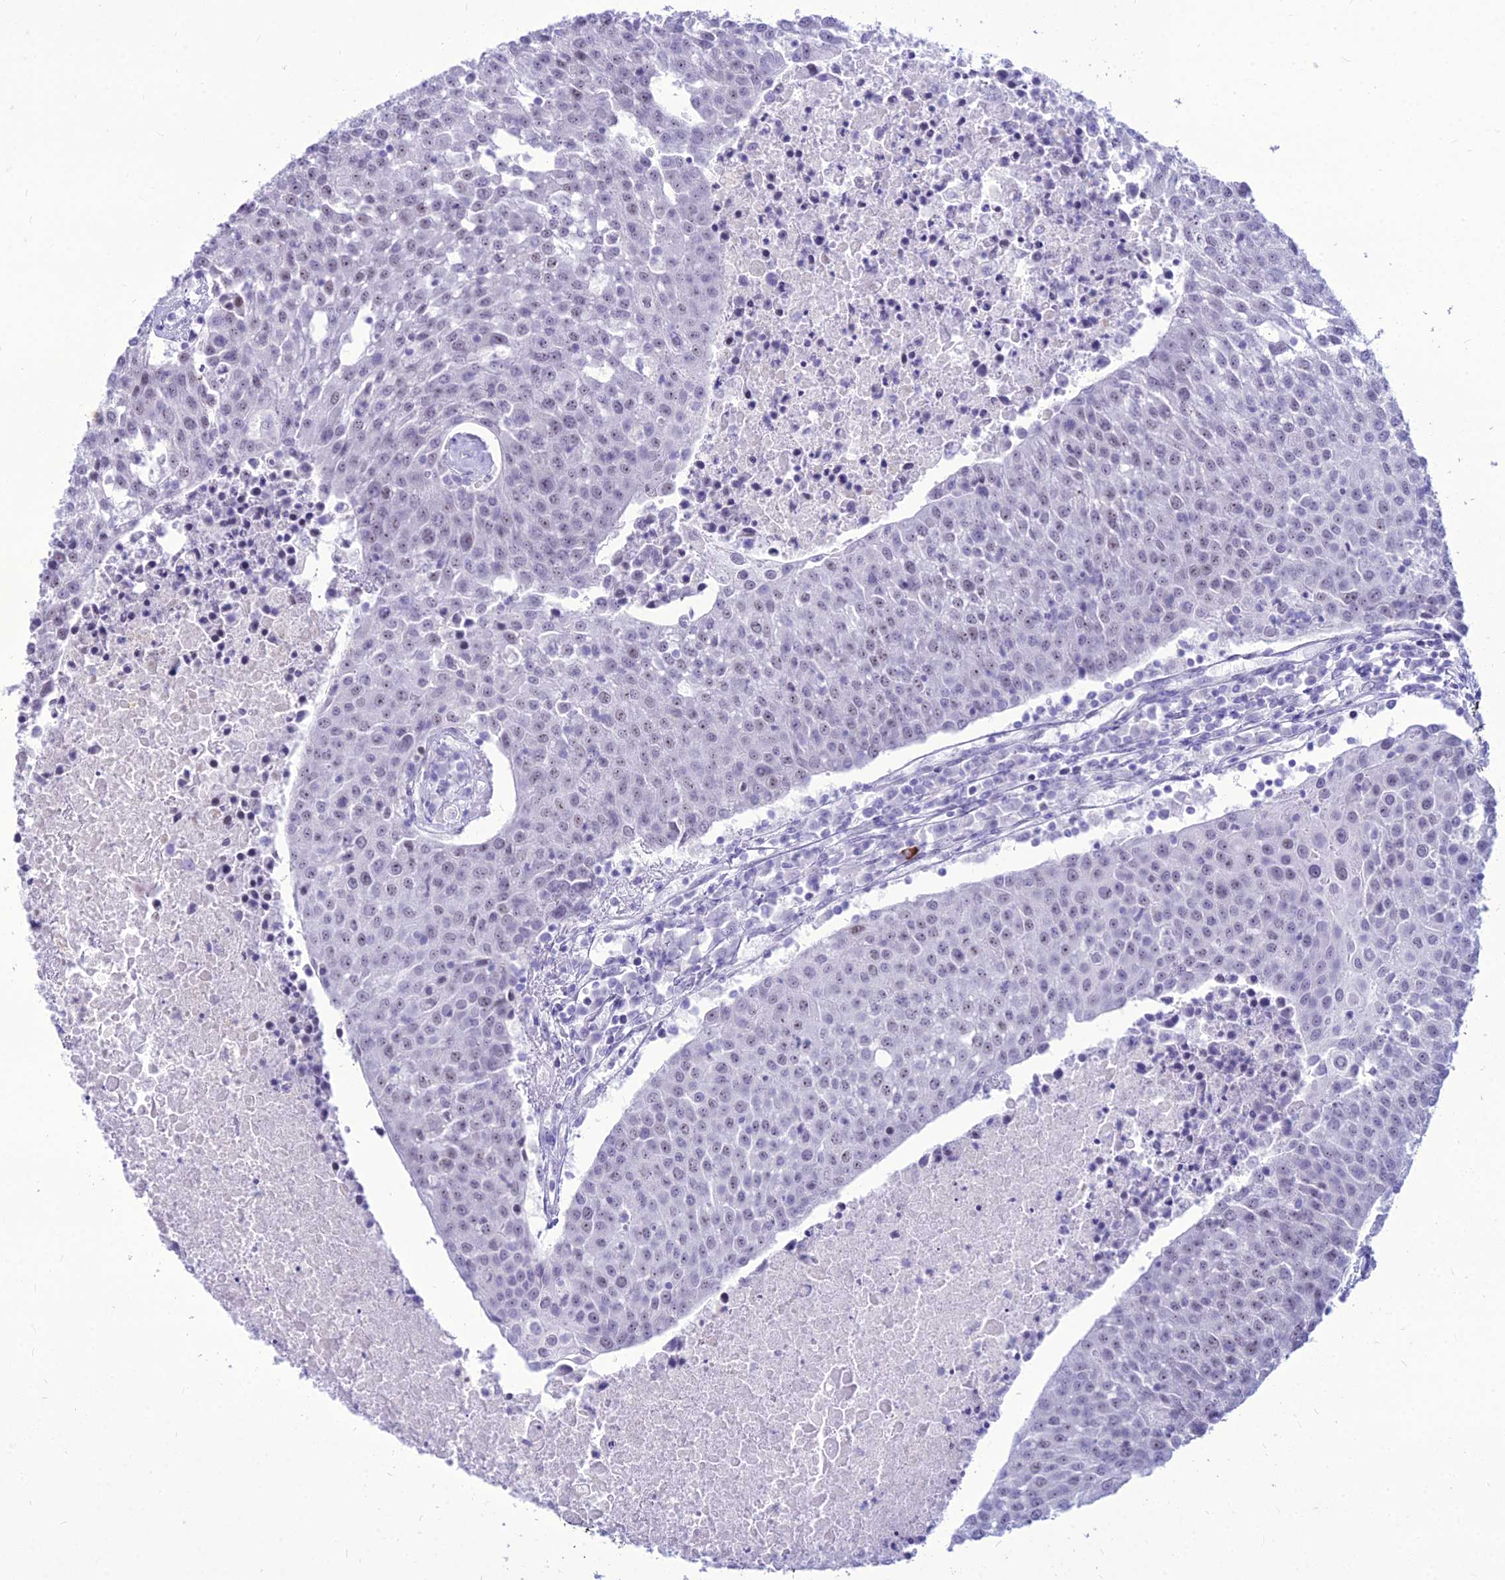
{"staining": {"intensity": "weak", "quantity": "<25%", "location": "nuclear"}, "tissue": "urothelial cancer", "cell_type": "Tumor cells", "image_type": "cancer", "snomed": [{"axis": "morphology", "description": "Urothelial carcinoma, High grade"}, {"axis": "topography", "description": "Urinary bladder"}], "caption": "This is a photomicrograph of IHC staining of high-grade urothelial carcinoma, which shows no expression in tumor cells. (Stains: DAB immunohistochemistry (IHC) with hematoxylin counter stain, Microscopy: brightfield microscopy at high magnification).", "gene": "DHX40", "patient": {"sex": "female", "age": 85}}